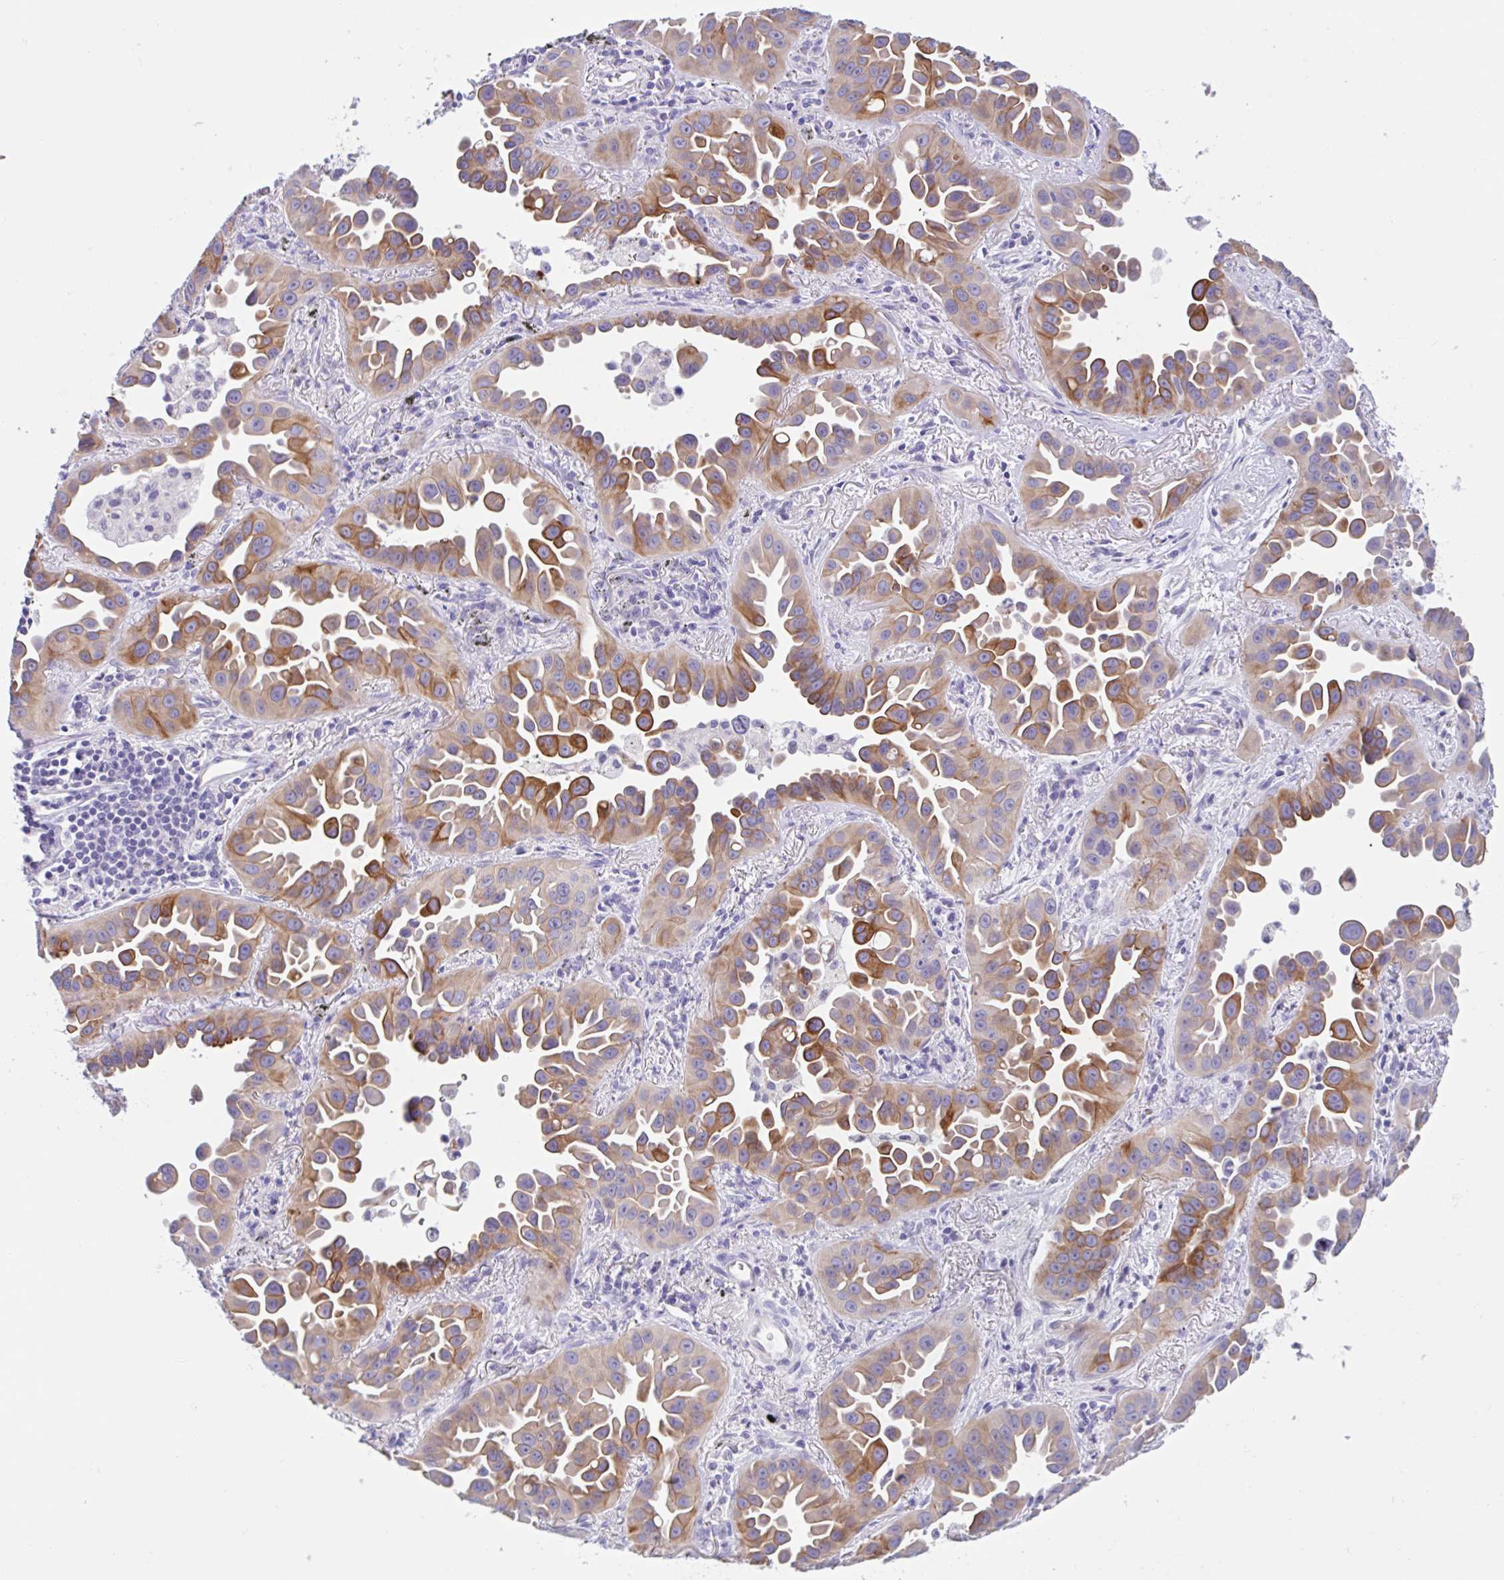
{"staining": {"intensity": "moderate", "quantity": ">75%", "location": "cytoplasmic/membranous"}, "tissue": "lung cancer", "cell_type": "Tumor cells", "image_type": "cancer", "snomed": [{"axis": "morphology", "description": "Adenocarcinoma, NOS"}, {"axis": "topography", "description": "Lung"}], "caption": "This micrograph reveals IHC staining of human lung adenocarcinoma, with medium moderate cytoplasmic/membranous expression in approximately >75% of tumor cells.", "gene": "OR6N2", "patient": {"sex": "male", "age": 68}}